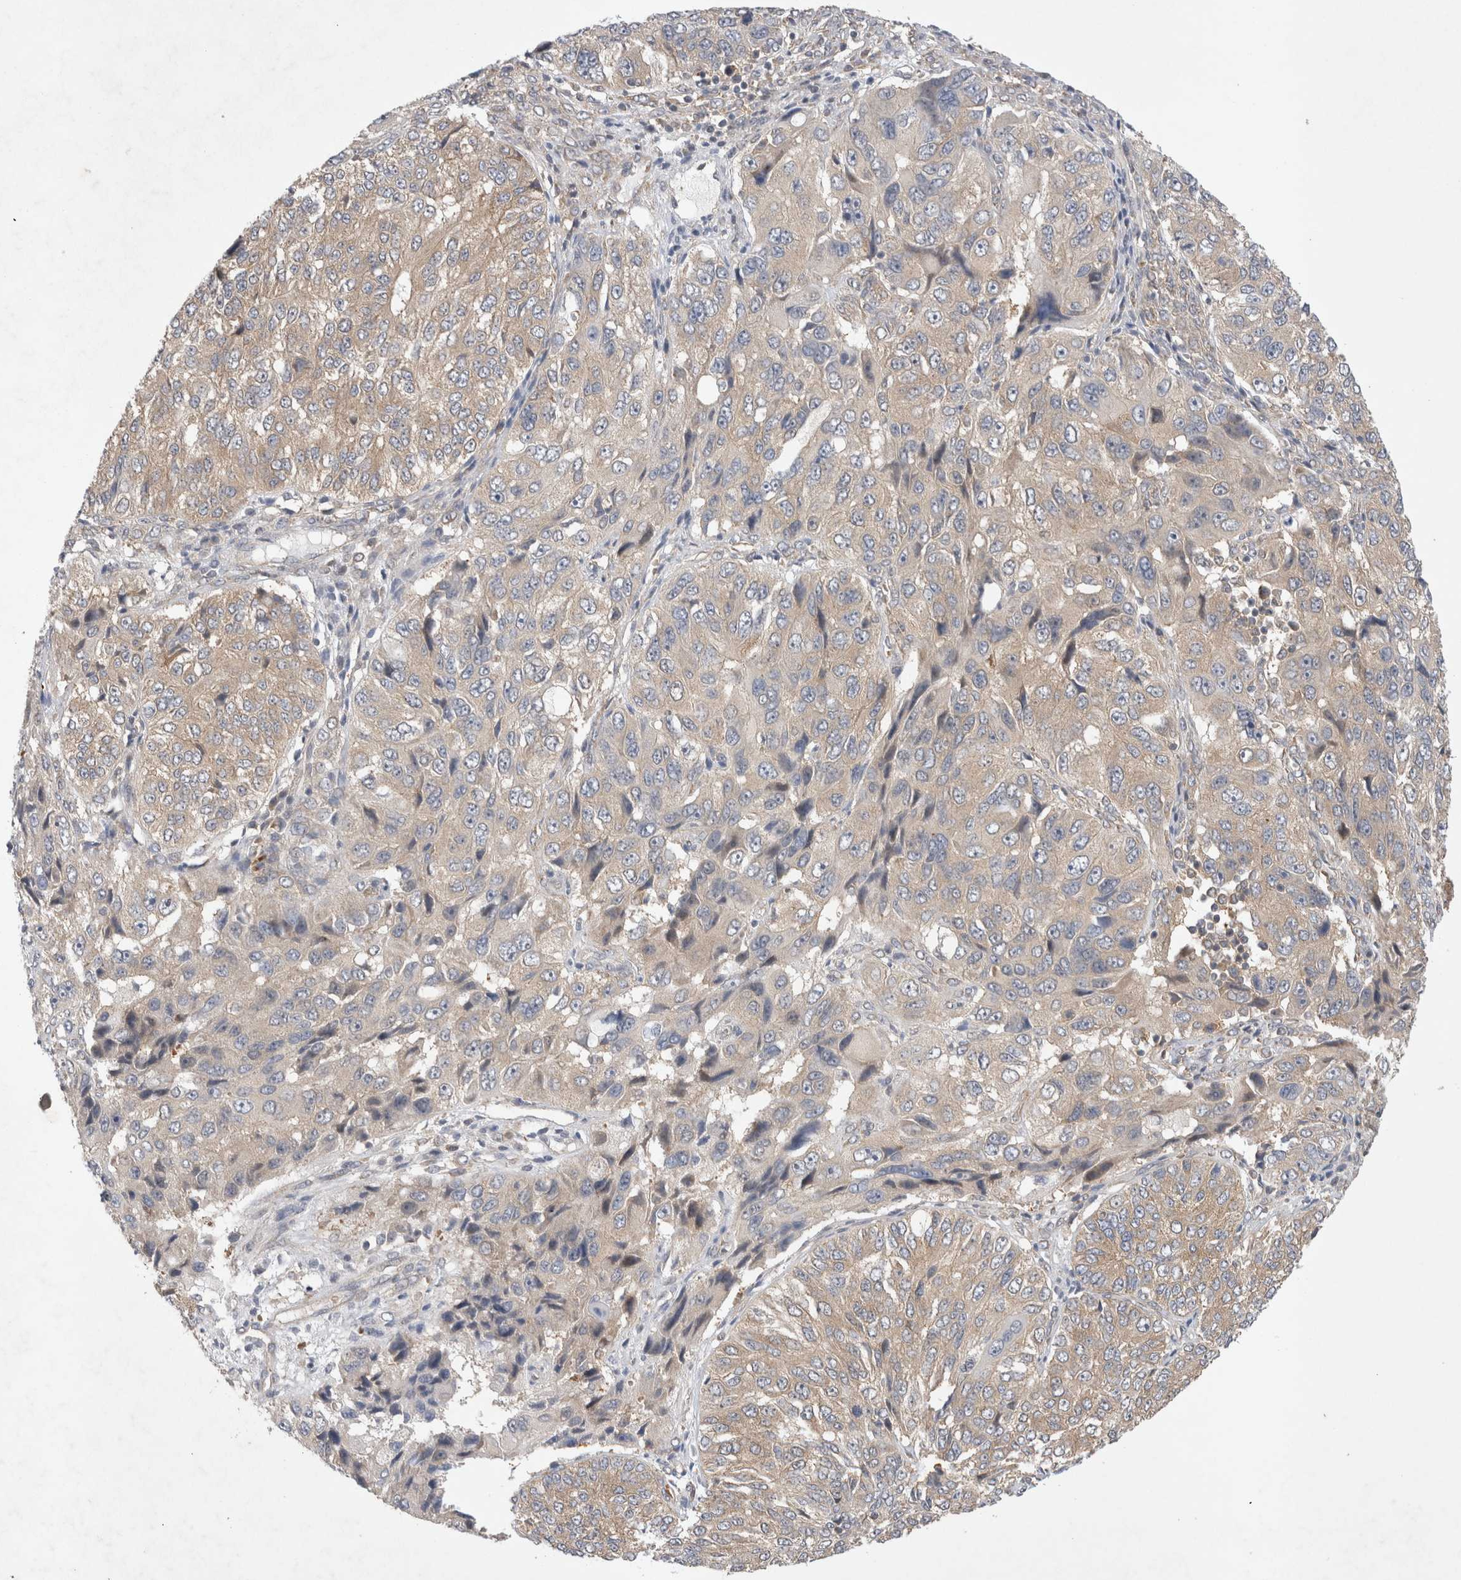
{"staining": {"intensity": "weak", "quantity": ">75%", "location": "cytoplasmic/membranous"}, "tissue": "ovarian cancer", "cell_type": "Tumor cells", "image_type": "cancer", "snomed": [{"axis": "morphology", "description": "Carcinoma, endometroid"}, {"axis": "topography", "description": "Ovary"}], "caption": "Immunohistochemical staining of human ovarian cancer demonstrates weak cytoplasmic/membranous protein expression in about >75% of tumor cells.", "gene": "EIF3E", "patient": {"sex": "female", "age": 51}}